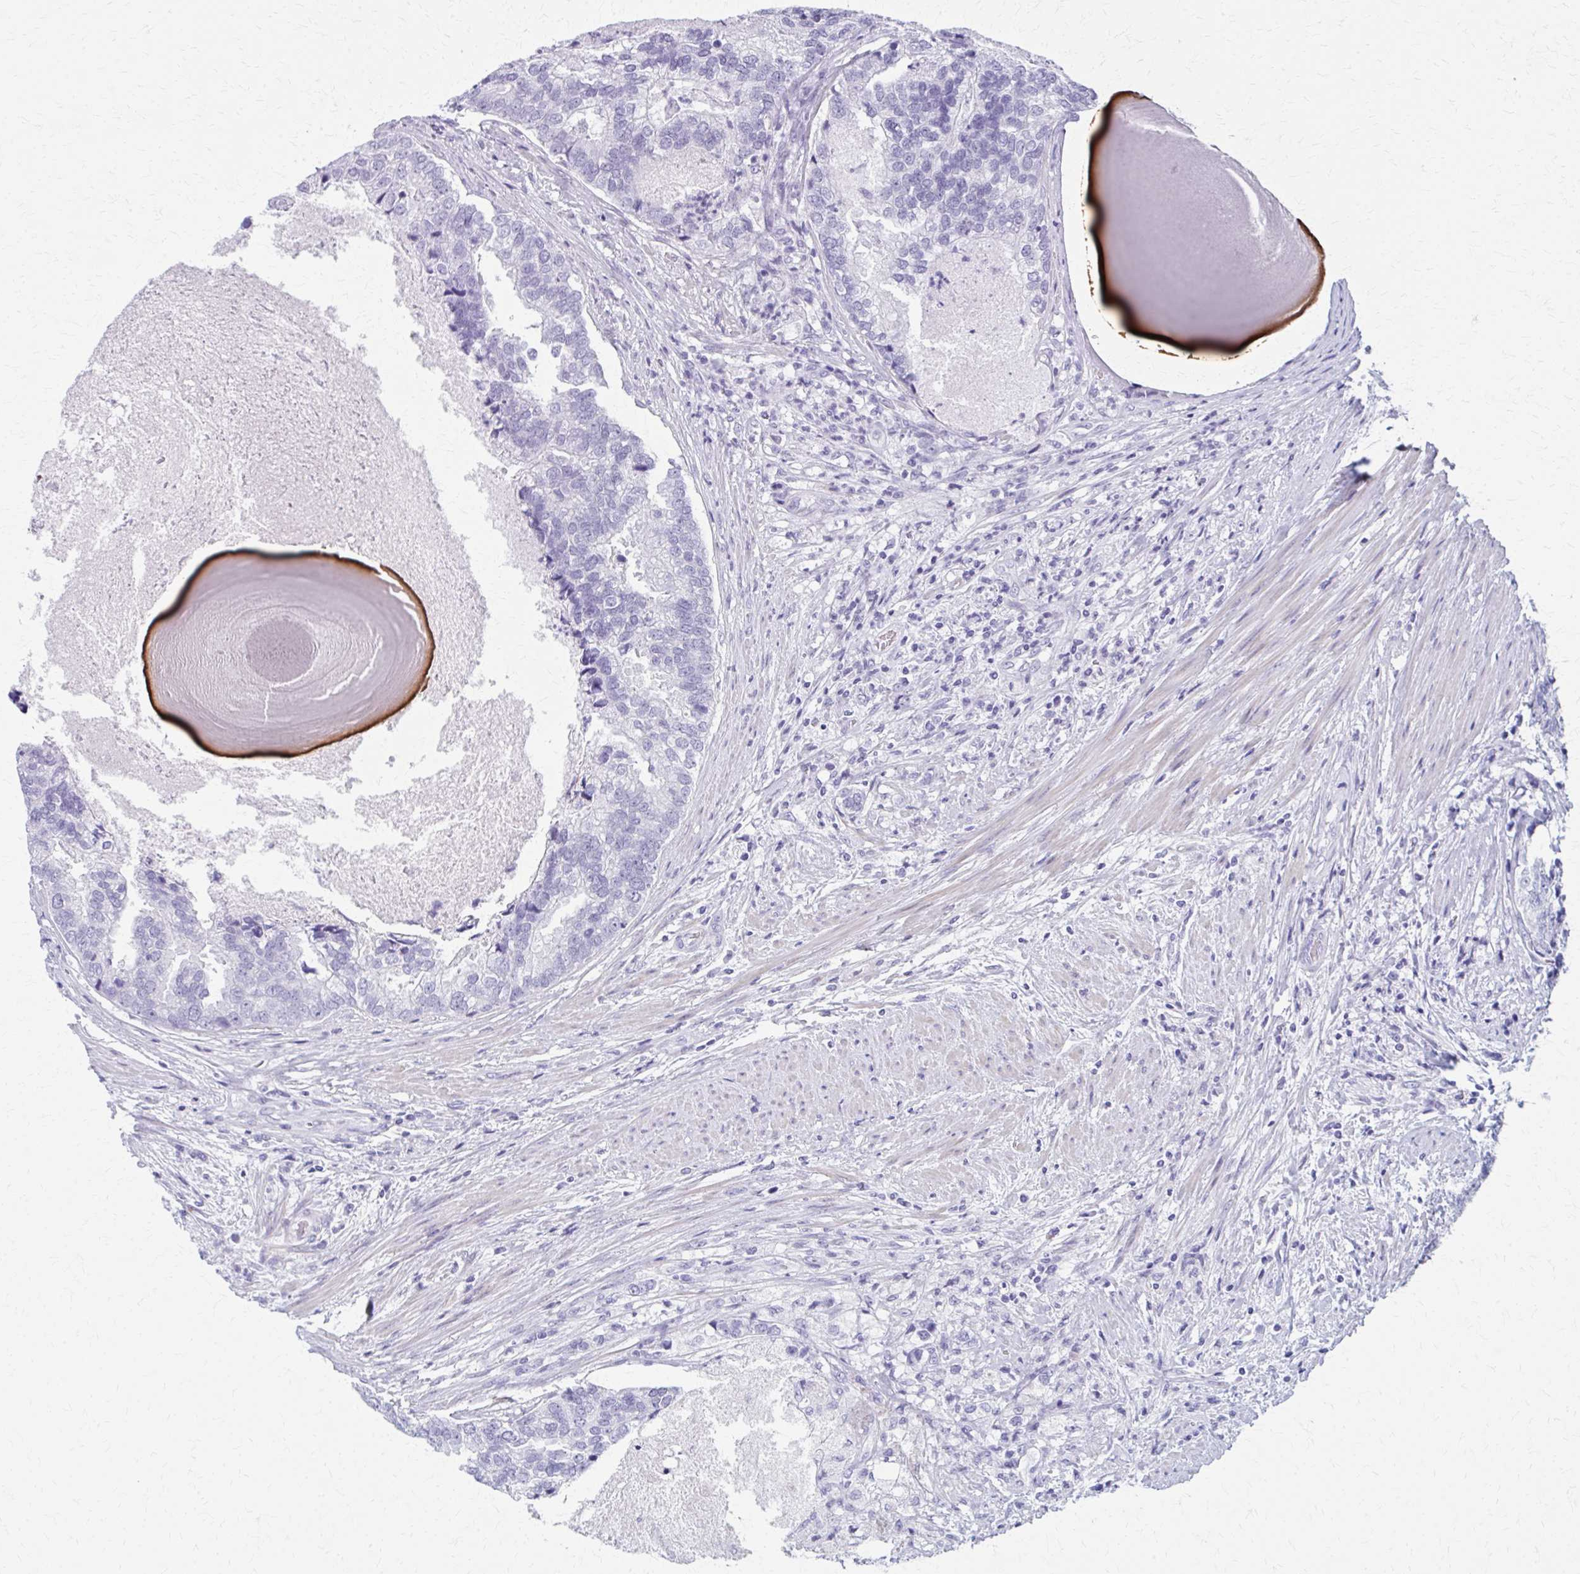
{"staining": {"intensity": "negative", "quantity": "none", "location": "none"}, "tissue": "prostate cancer", "cell_type": "Tumor cells", "image_type": "cancer", "snomed": [{"axis": "morphology", "description": "Adenocarcinoma, High grade"}, {"axis": "topography", "description": "Prostate"}], "caption": "Immunohistochemistry micrograph of human prostate cancer stained for a protein (brown), which demonstrates no staining in tumor cells.", "gene": "MPLKIP", "patient": {"sex": "male", "age": 68}}